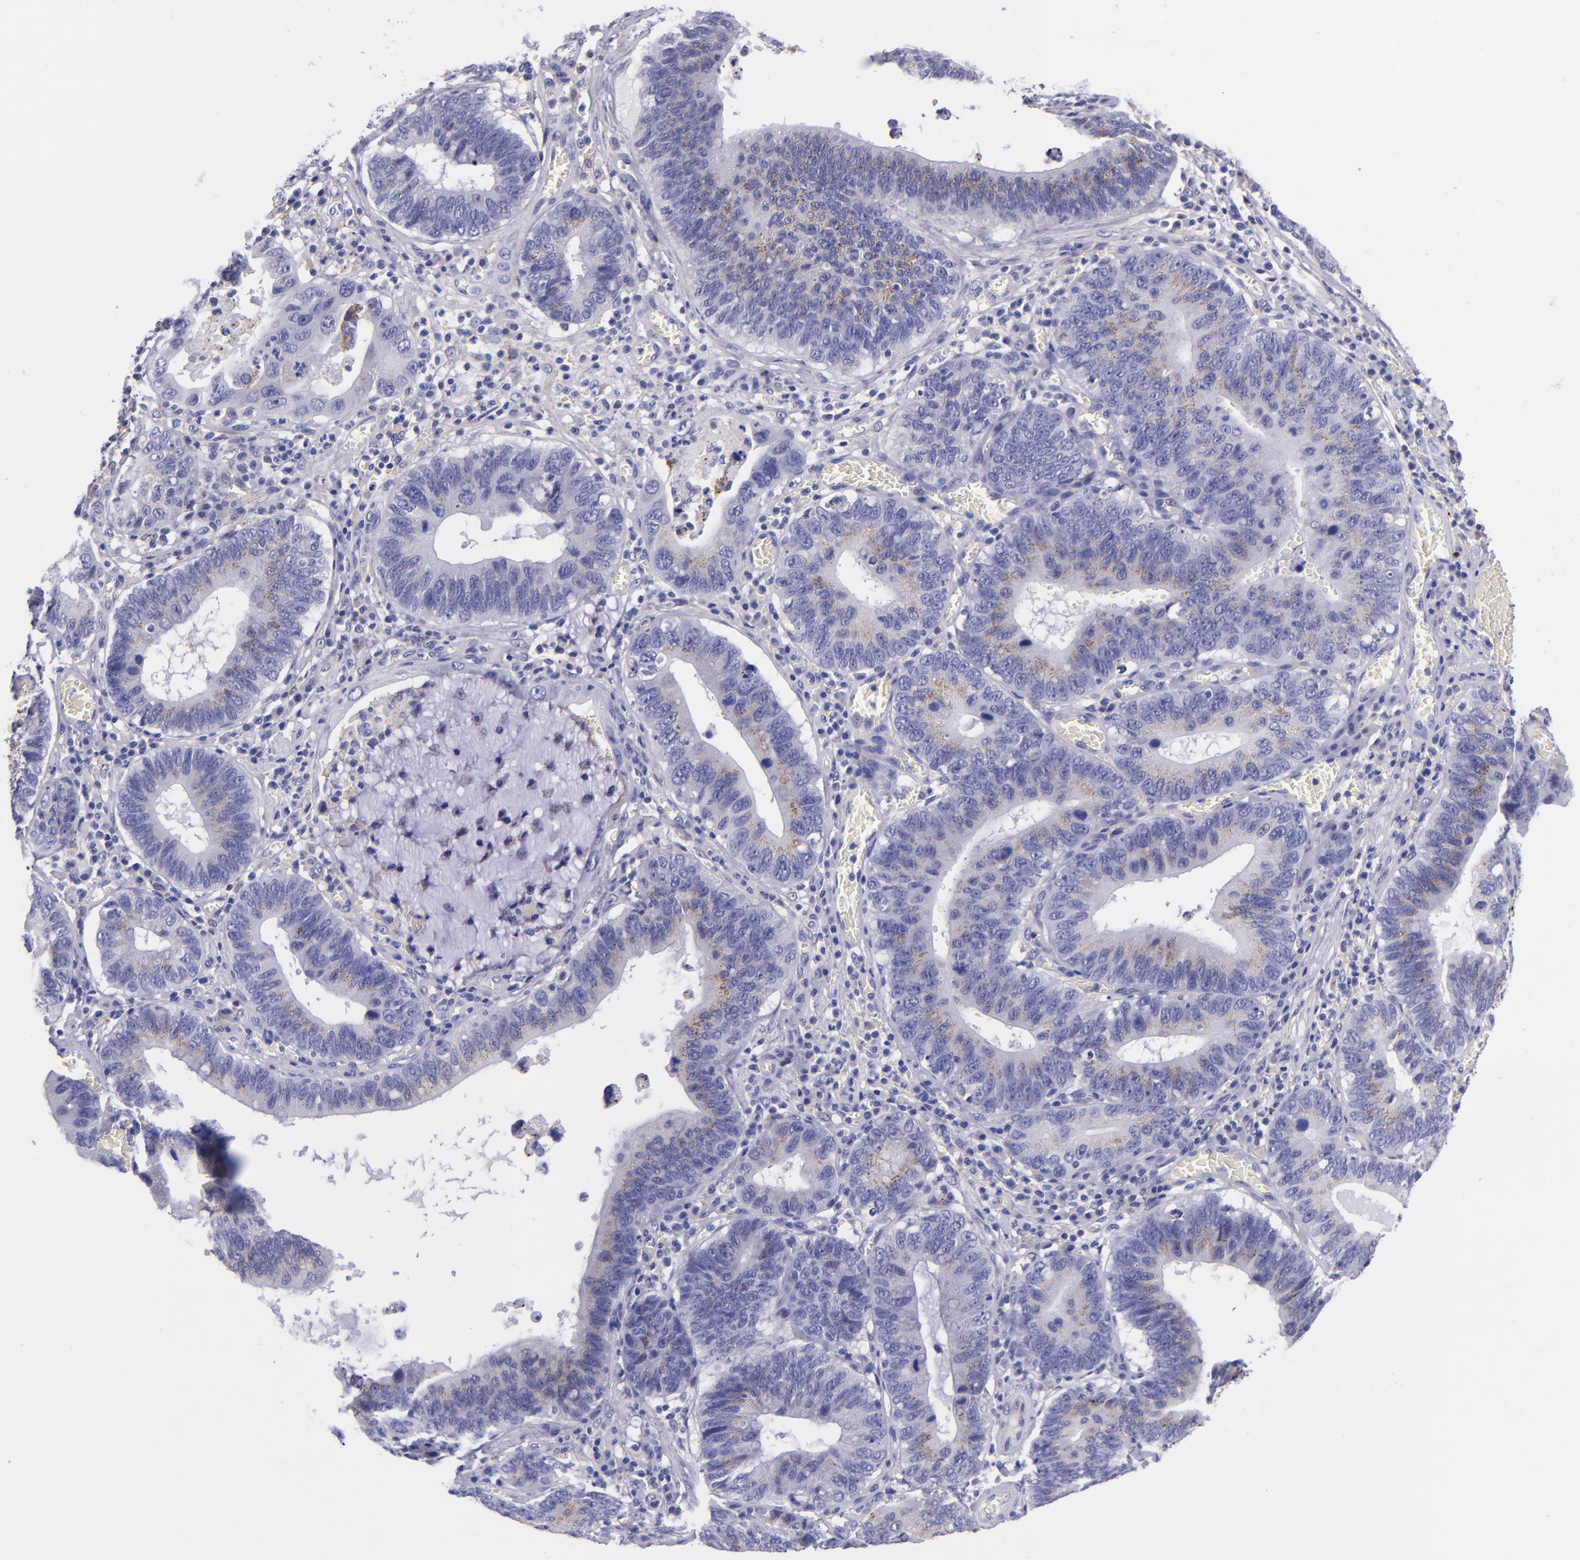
{"staining": {"intensity": "negative", "quantity": "none", "location": "none"}, "tissue": "stomach cancer", "cell_type": "Tumor cells", "image_type": "cancer", "snomed": [{"axis": "morphology", "description": "Adenocarcinoma, NOS"}, {"axis": "topography", "description": "Stomach"}, {"axis": "topography", "description": "Gastric cardia"}], "caption": "Immunohistochemistry (IHC) photomicrograph of neoplastic tissue: human stomach adenocarcinoma stained with DAB exhibits no significant protein staining in tumor cells. (Stains: DAB immunohistochemistry (IHC) with hematoxylin counter stain, Microscopy: brightfield microscopy at high magnification).", "gene": "IVL", "patient": {"sex": "male", "age": 59}}